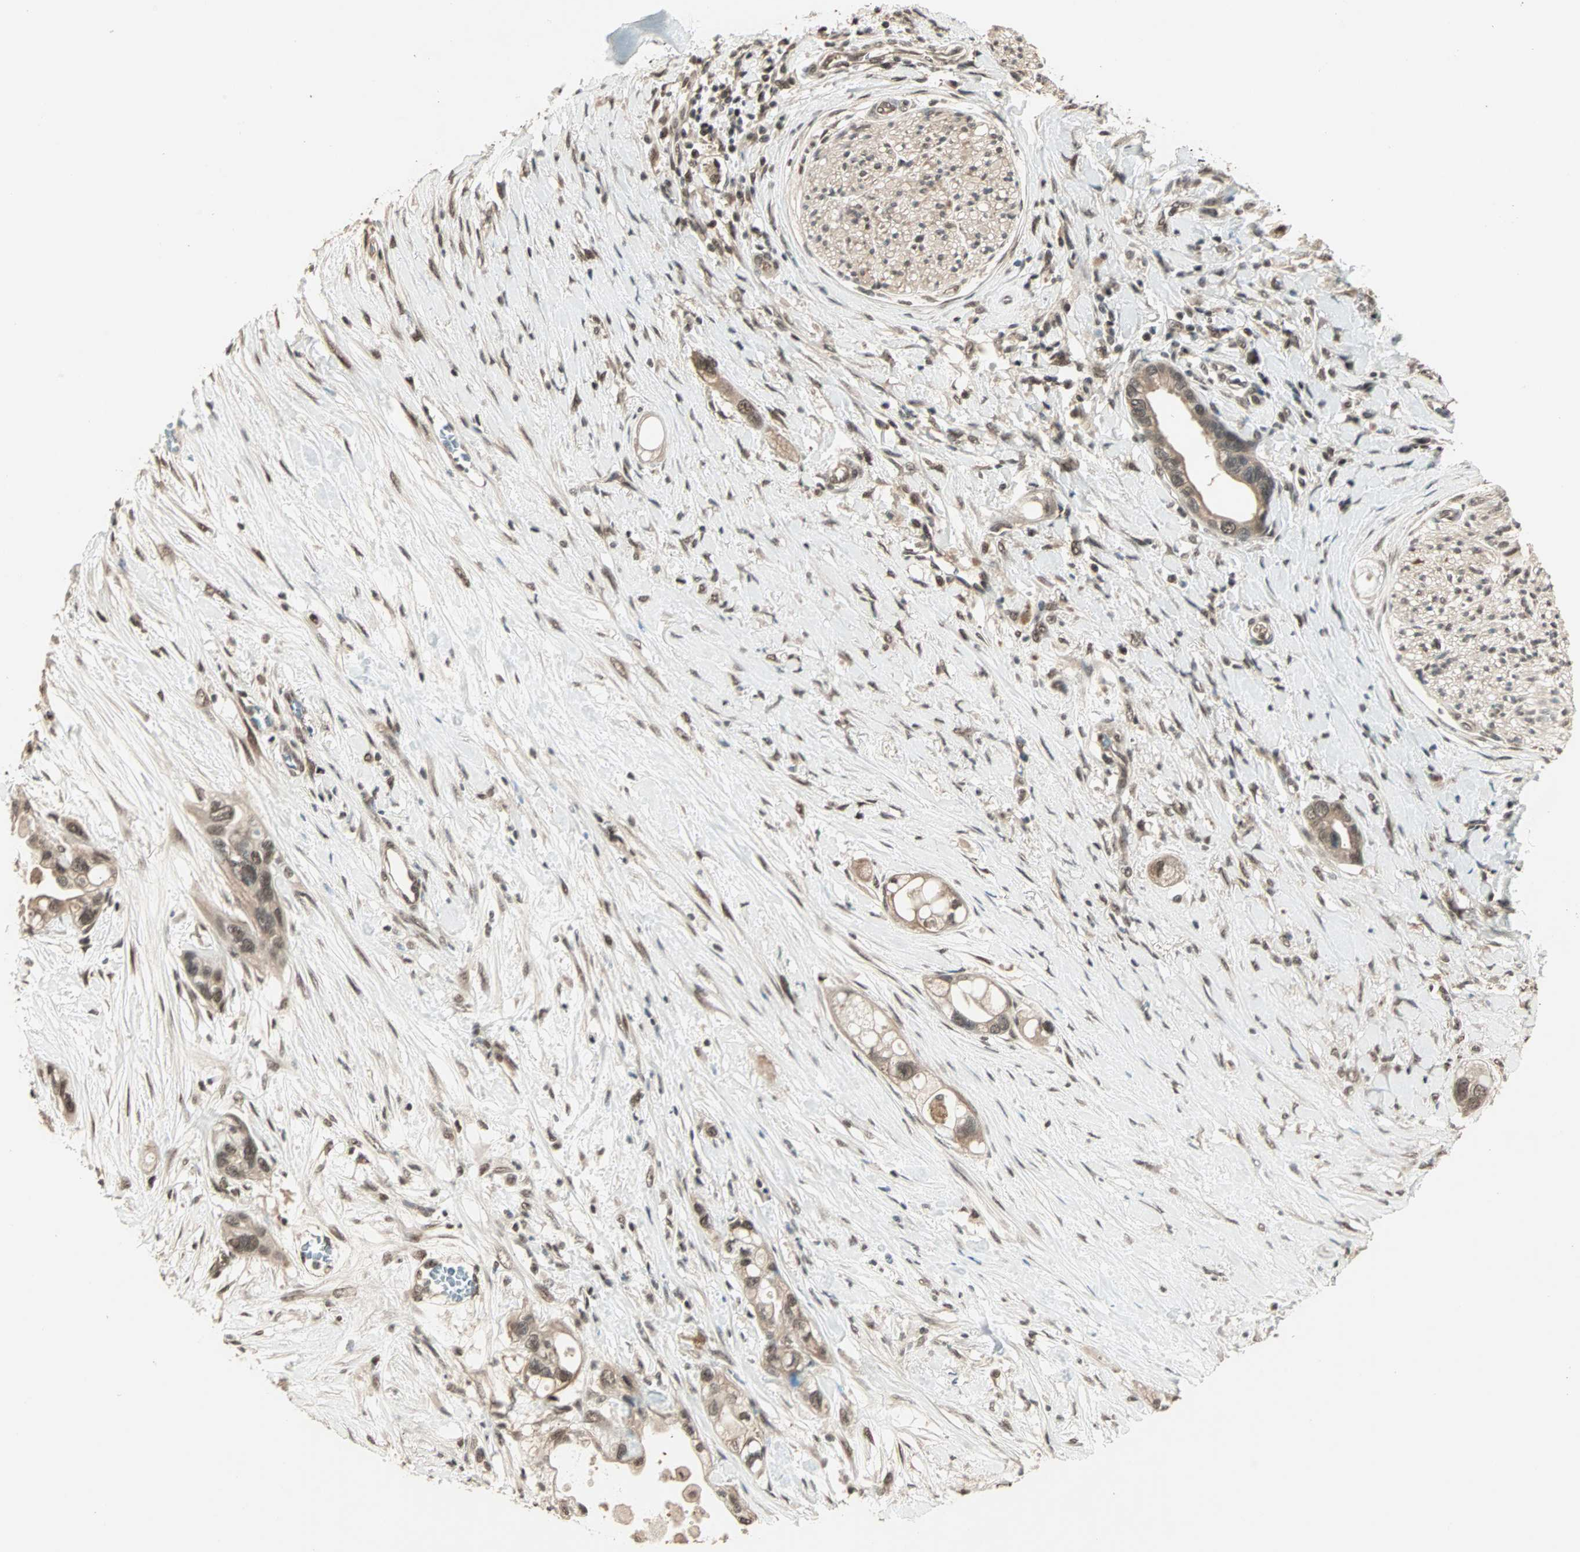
{"staining": {"intensity": "moderate", "quantity": ">75%", "location": "nuclear"}, "tissue": "pancreatic cancer", "cell_type": "Tumor cells", "image_type": "cancer", "snomed": [{"axis": "morphology", "description": "Adenocarcinoma, NOS"}, {"axis": "topography", "description": "Pancreas"}], "caption": "Pancreatic cancer stained with DAB IHC shows medium levels of moderate nuclear positivity in about >75% of tumor cells.", "gene": "ZNF701", "patient": {"sex": "female", "age": 77}}